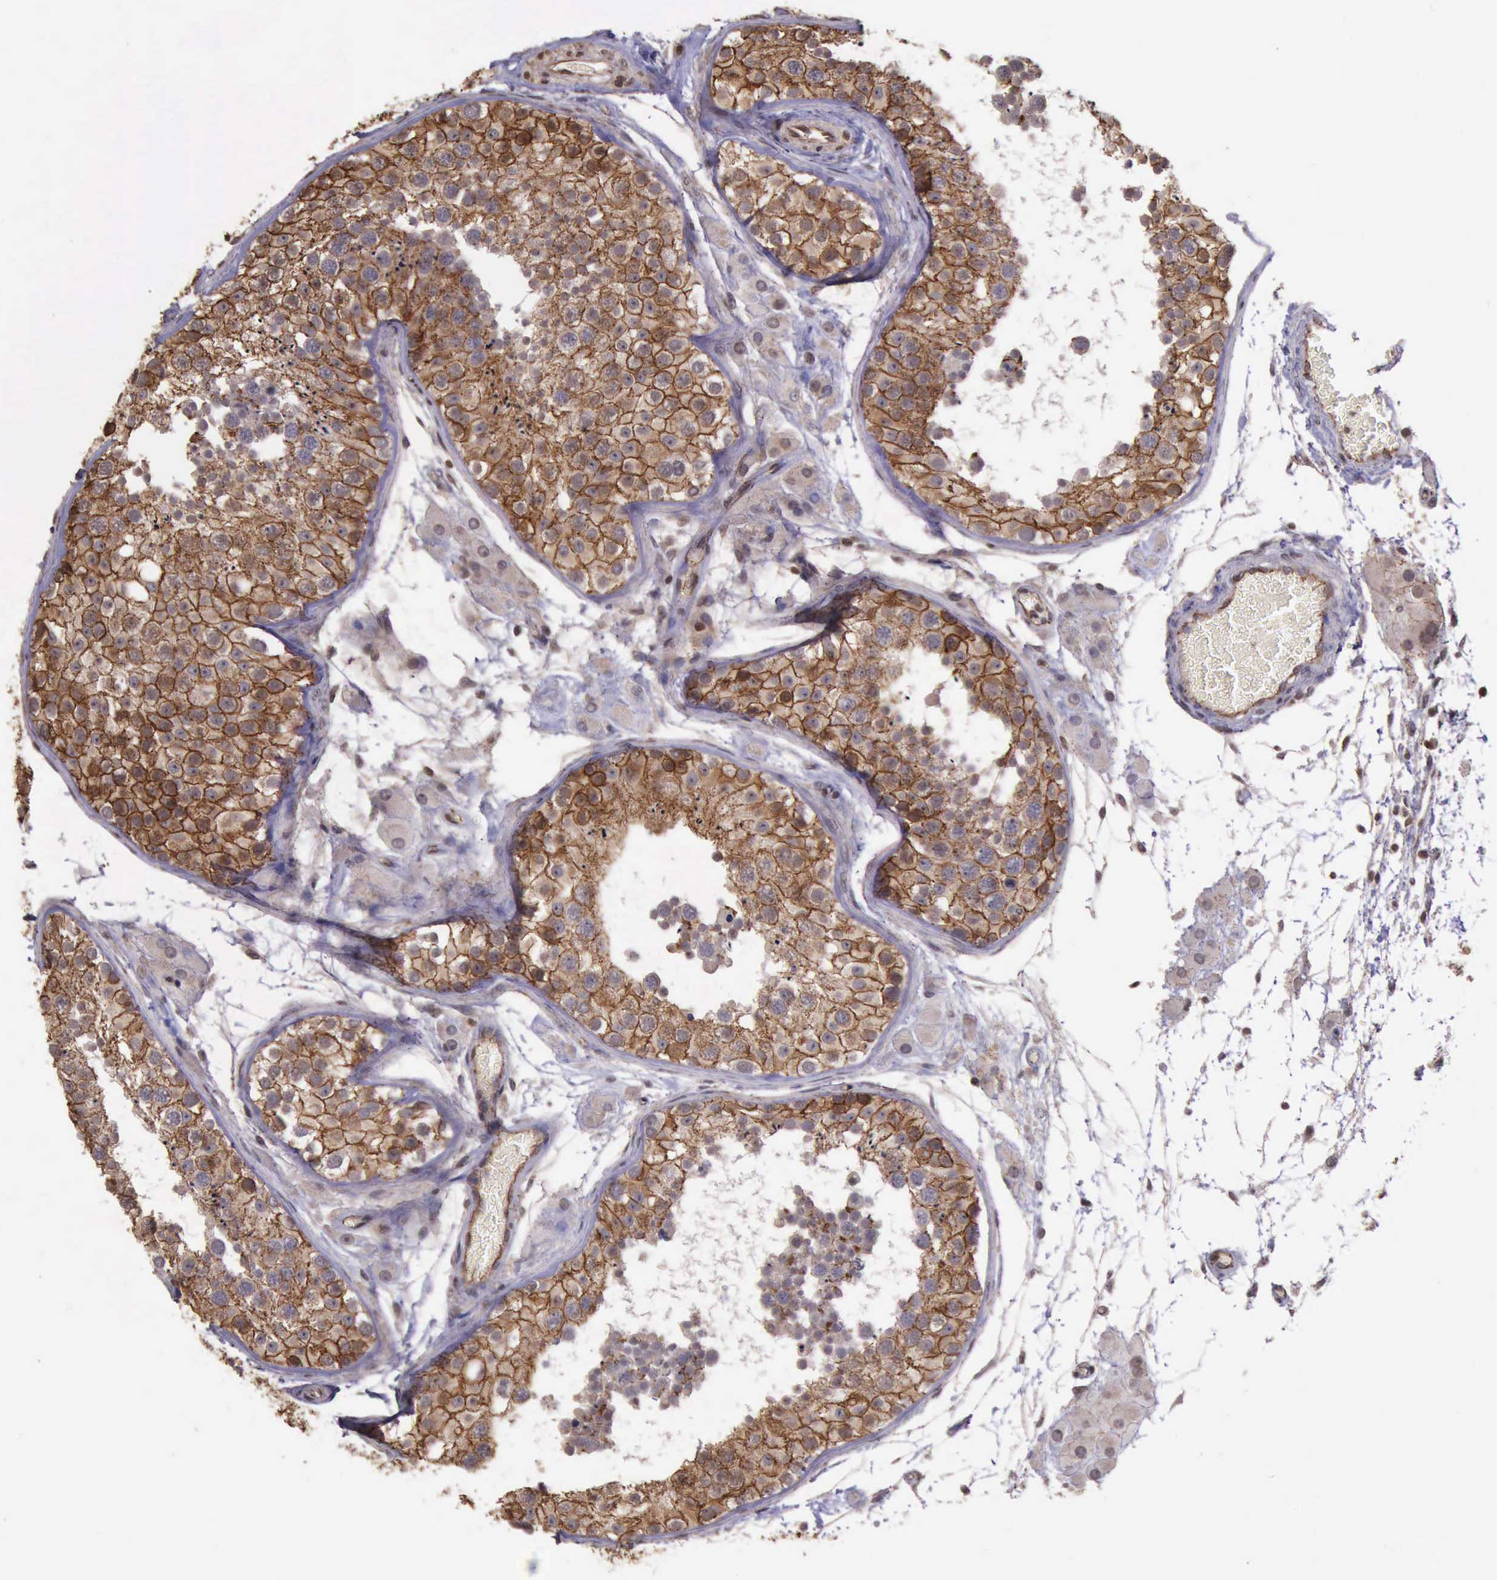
{"staining": {"intensity": "moderate", "quantity": ">75%", "location": "cytoplasmic/membranous"}, "tissue": "testis", "cell_type": "Cells in seminiferous ducts", "image_type": "normal", "snomed": [{"axis": "morphology", "description": "Normal tissue, NOS"}, {"axis": "topography", "description": "Testis"}], "caption": "Testis stained with IHC displays moderate cytoplasmic/membranous expression in approximately >75% of cells in seminiferous ducts.", "gene": "CTNNB1", "patient": {"sex": "male", "age": 26}}